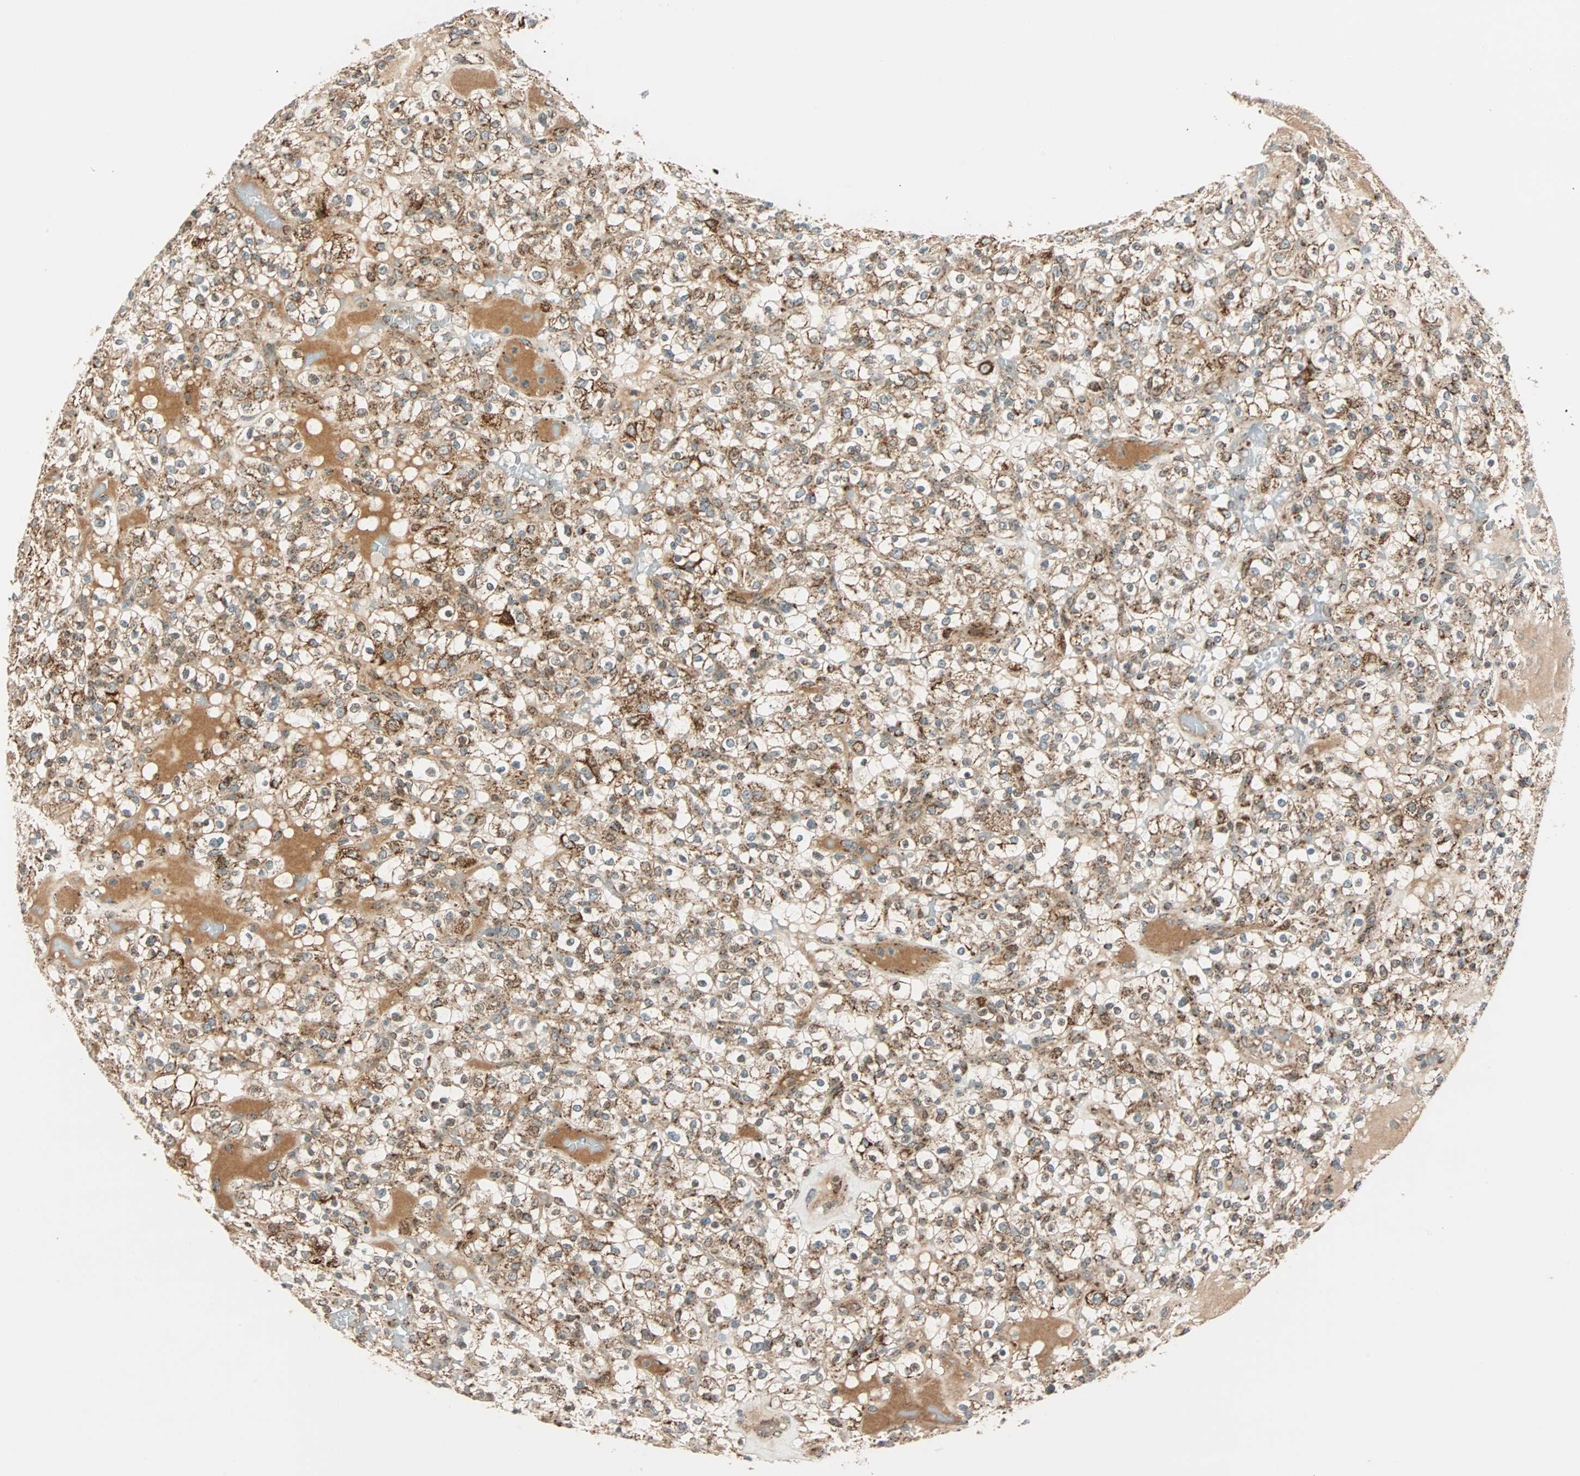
{"staining": {"intensity": "weak", "quantity": ">75%", "location": "cytoplasmic/membranous"}, "tissue": "renal cancer", "cell_type": "Tumor cells", "image_type": "cancer", "snomed": [{"axis": "morphology", "description": "Normal tissue, NOS"}, {"axis": "morphology", "description": "Adenocarcinoma, NOS"}, {"axis": "topography", "description": "Kidney"}], "caption": "IHC photomicrograph of human renal cancer (adenocarcinoma) stained for a protein (brown), which demonstrates low levels of weak cytoplasmic/membranous expression in about >75% of tumor cells.", "gene": "SPRY4", "patient": {"sex": "female", "age": 72}}